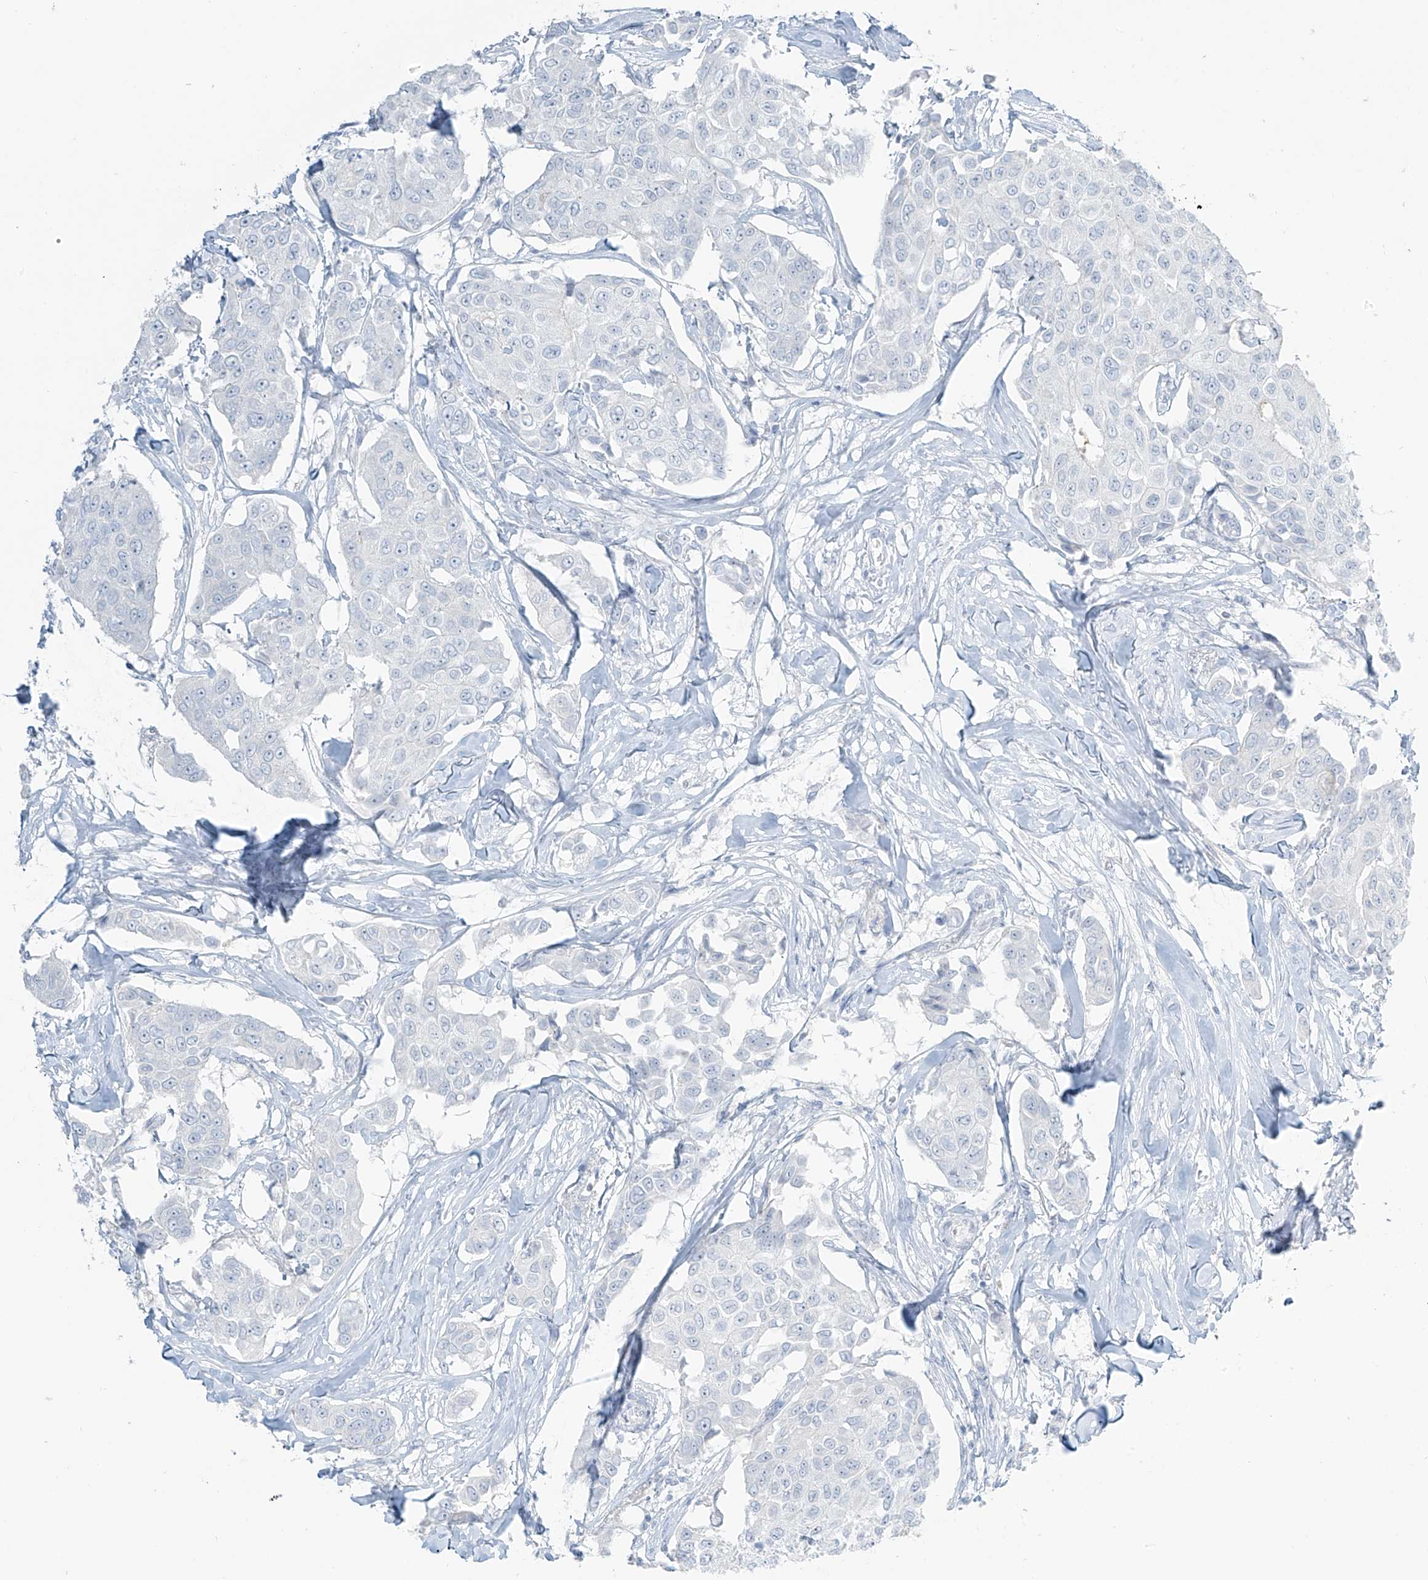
{"staining": {"intensity": "negative", "quantity": "none", "location": "none"}, "tissue": "breast cancer", "cell_type": "Tumor cells", "image_type": "cancer", "snomed": [{"axis": "morphology", "description": "Duct carcinoma"}, {"axis": "topography", "description": "Breast"}], "caption": "A photomicrograph of human breast invasive ductal carcinoma is negative for staining in tumor cells.", "gene": "PRDM6", "patient": {"sex": "female", "age": 80}}